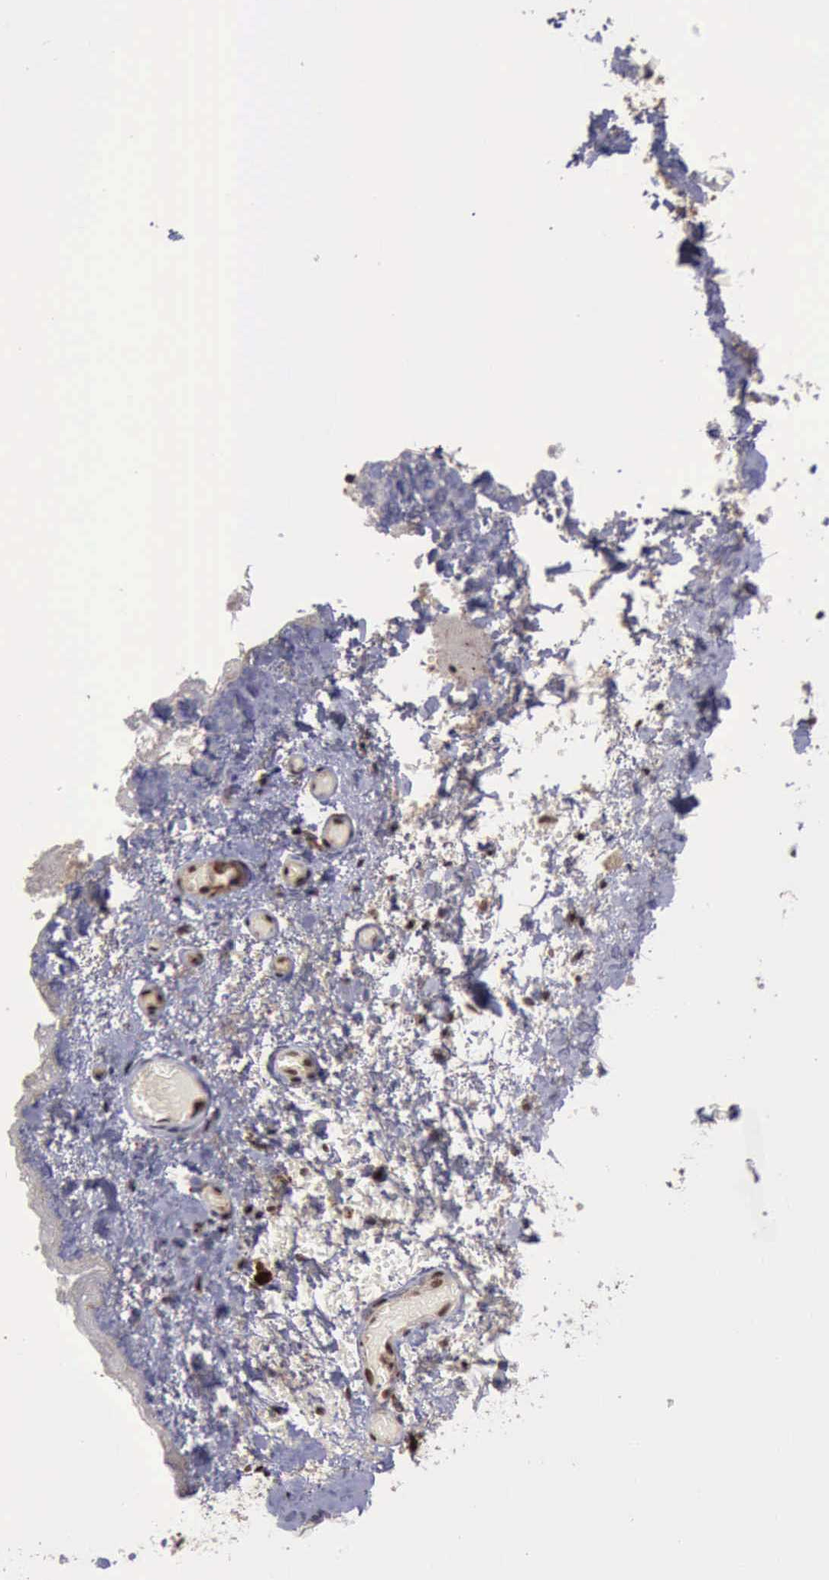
{"staining": {"intensity": "moderate", "quantity": ">75%", "location": "nuclear"}, "tissue": "skeletal muscle", "cell_type": "Myocytes", "image_type": "normal", "snomed": [{"axis": "morphology", "description": "Normal tissue, NOS"}, {"axis": "topography", "description": "Skeletal muscle"}, {"axis": "topography", "description": "Soft tissue"}], "caption": "A brown stain labels moderate nuclear expression of a protein in myocytes of unremarkable human skeletal muscle. The staining is performed using DAB (3,3'-diaminobenzidine) brown chromogen to label protein expression. The nuclei are counter-stained blue using hematoxylin.", "gene": "TRMT2A", "patient": {"sex": "female", "age": 58}}